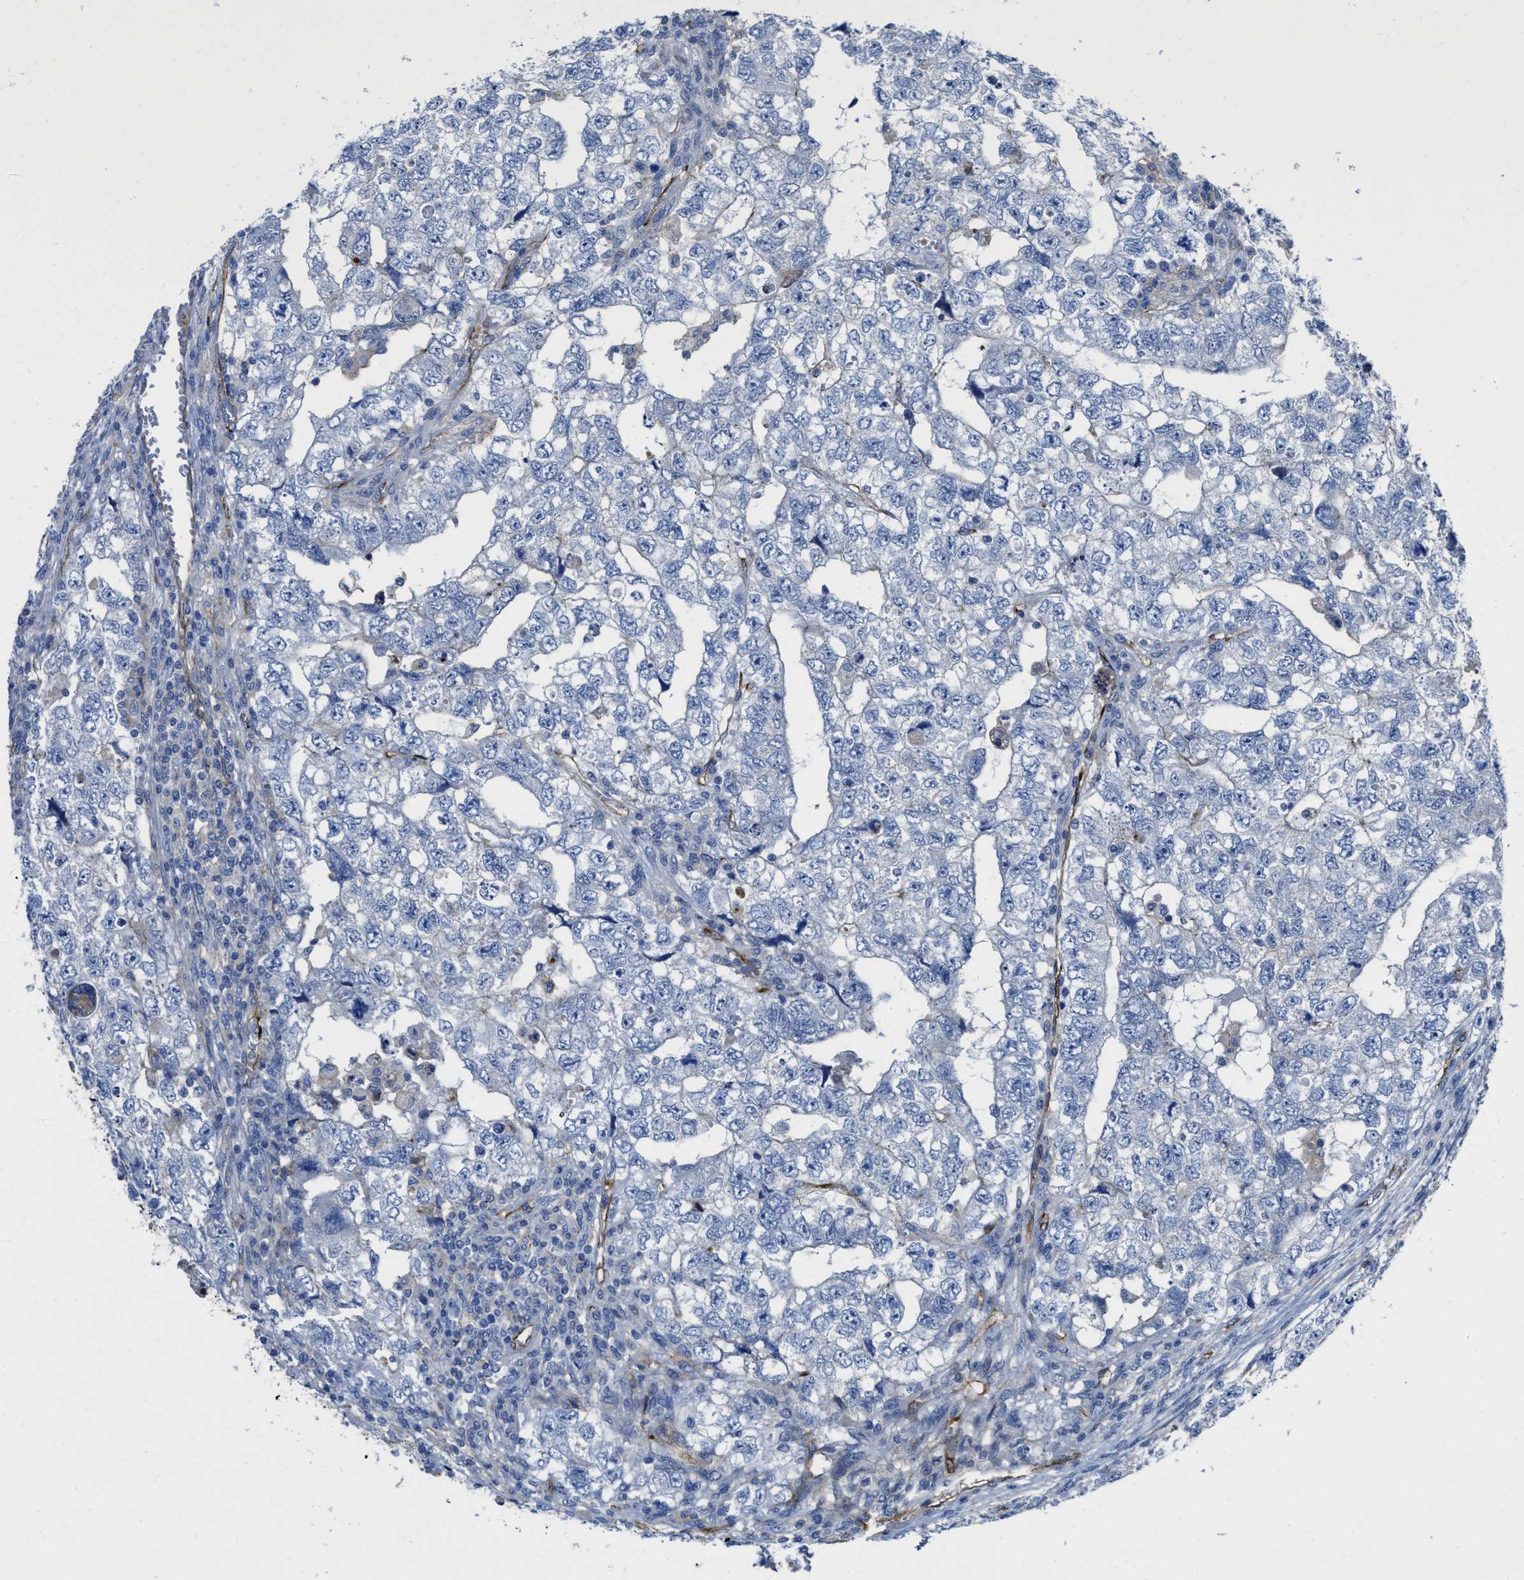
{"staining": {"intensity": "negative", "quantity": "none", "location": "none"}, "tissue": "testis cancer", "cell_type": "Tumor cells", "image_type": "cancer", "snomed": [{"axis": "morphology", "description": "Carcinoma, Embryonal, NOS"}, {"axis": "topography", "description": "Testis"}], "caption": "An image of human testis cancer is negative for staining in tumor cells.", "gene": "NAB1", "patient": {"sex": "male", "age": 36}}